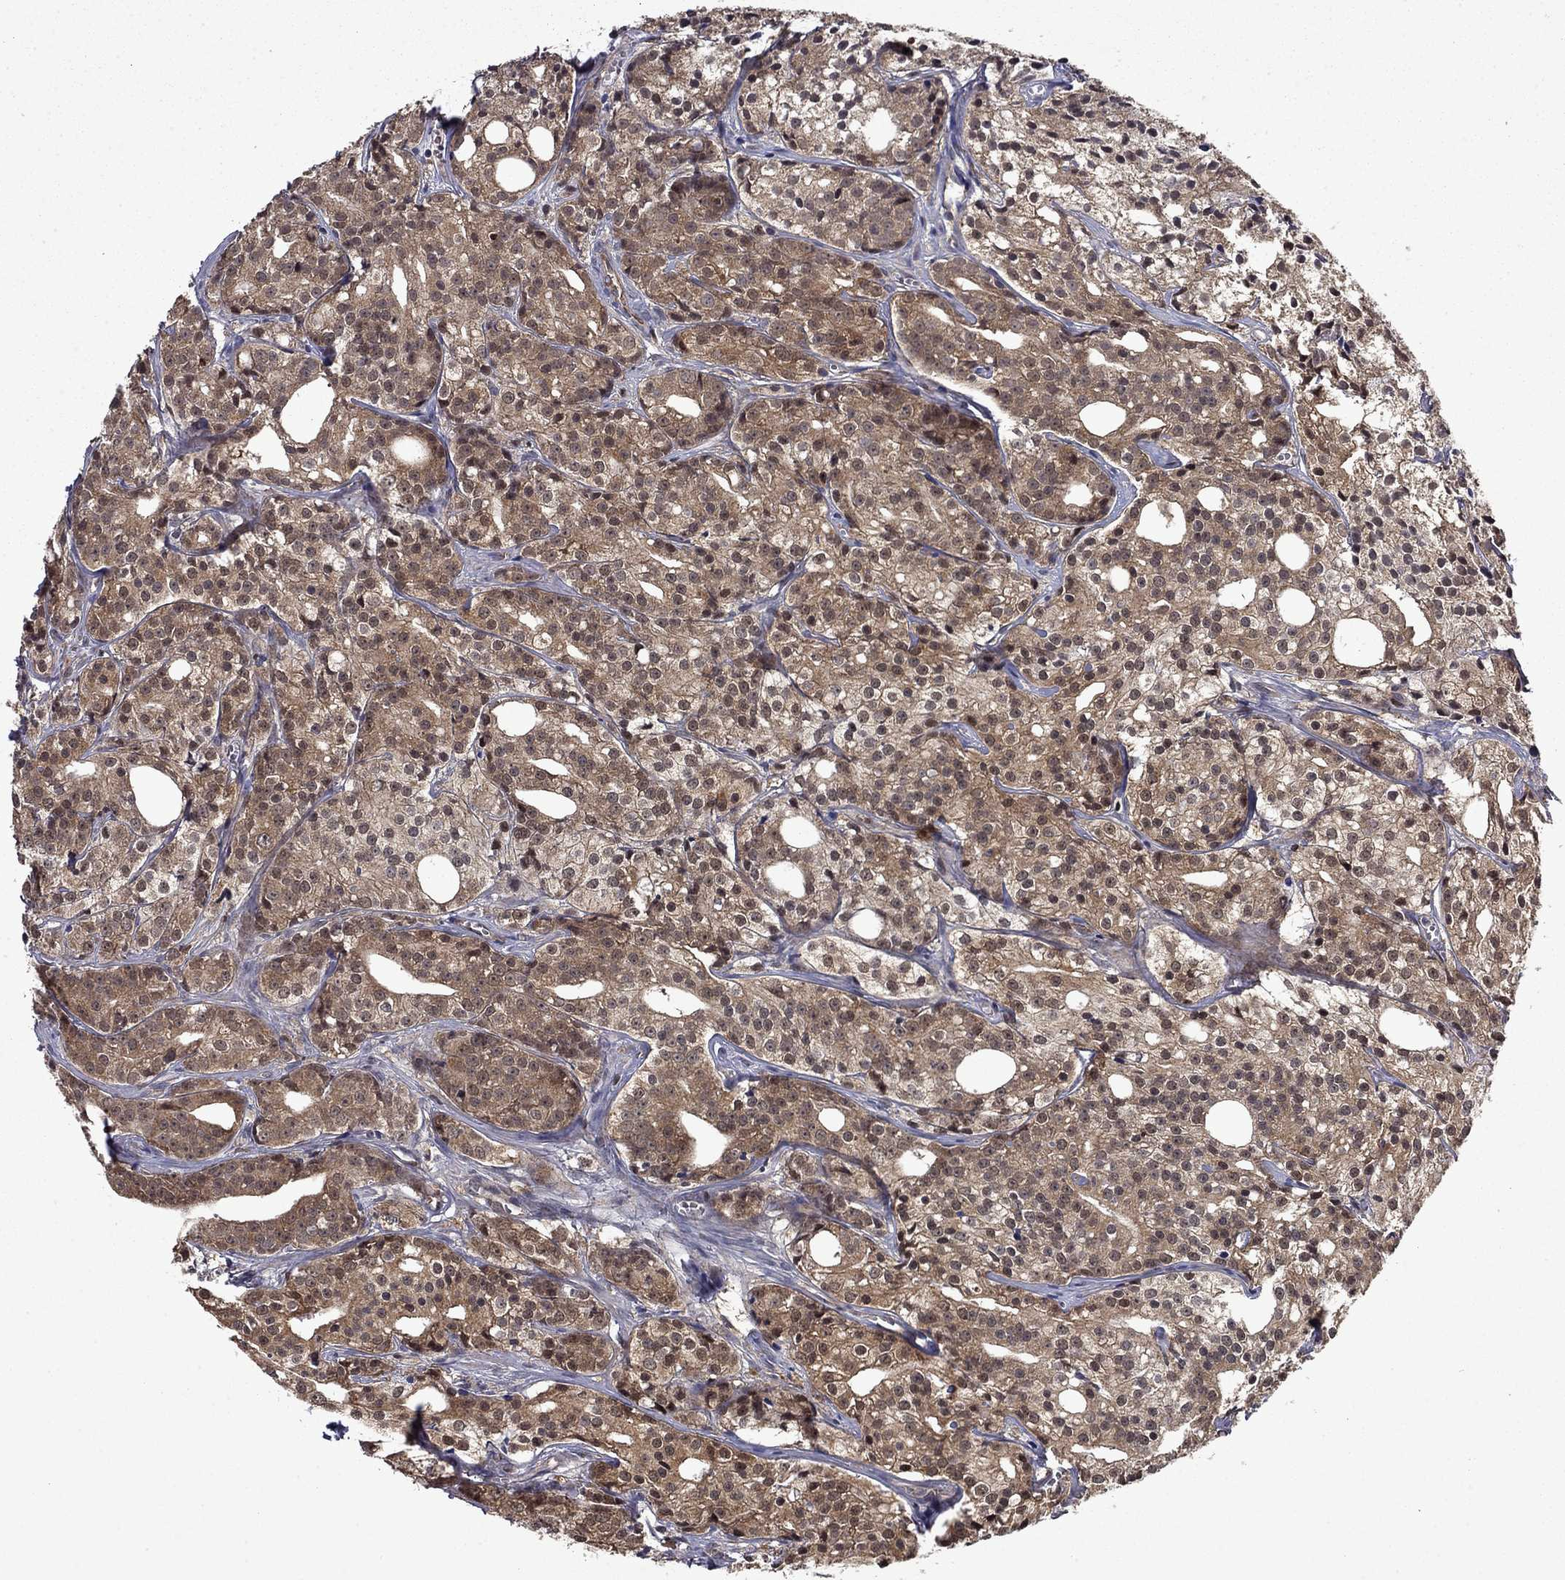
{"staining": {"intensity": "moderate", "quantity": "25%-75%", "location": "cytoplasmic/membranous"}, "tissue": "prostate cancer", "cell_type": "Tumor cells", "image_type": "cancer", "snomed": [{"axis": "morphology", "description": "Adenocarcinoma, Medium grade"}, {"axis": "topography", "description": "Prostate"}], "caption": "Tumor cells reveal moderate cytoplasmic/membranous expression in approximately 25%-75% of cells in prostate medium-grade adenocarcinoma.", "gene": "TPMT", "patient": {"sex": "male", "age": 74}}